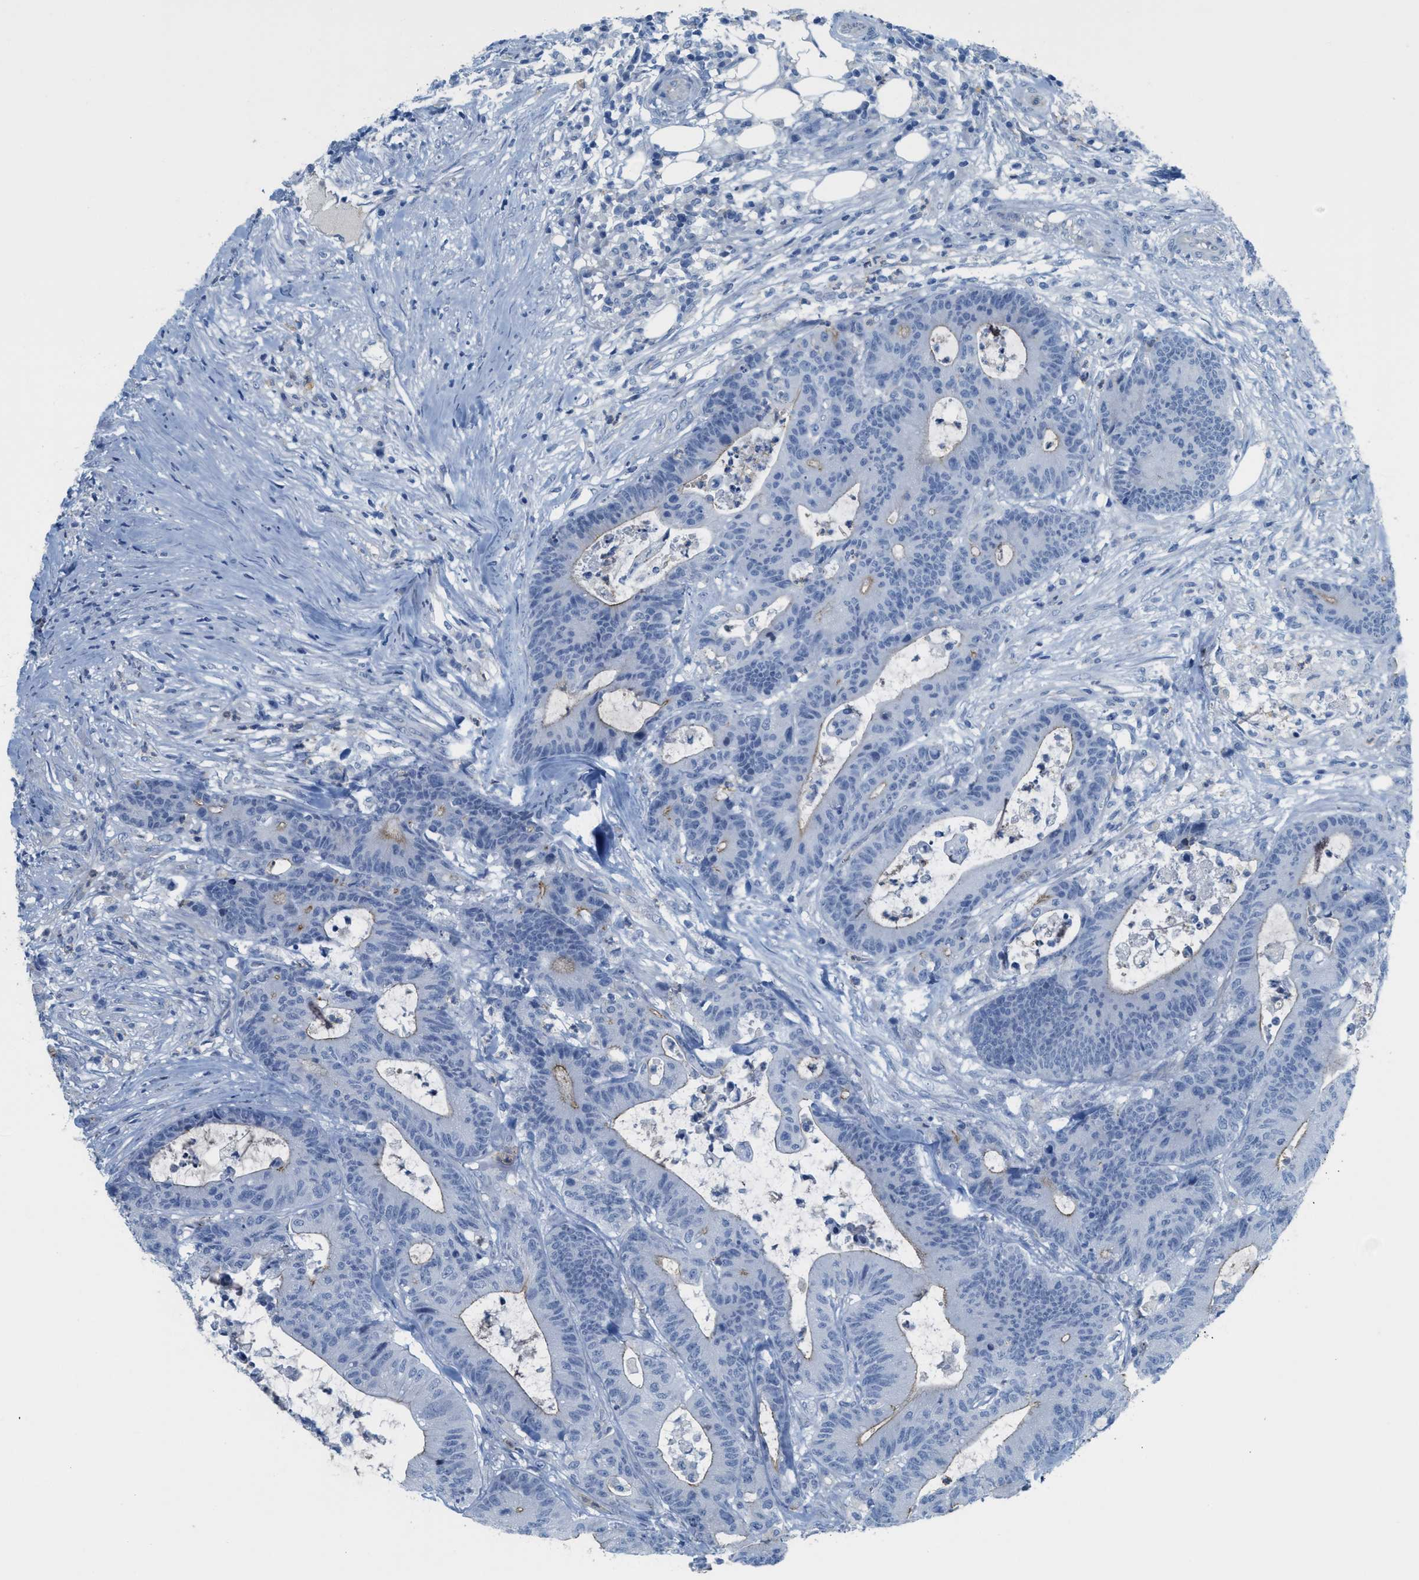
{"staining": {"intensity": "weak", "quantity": "<25%", "location": "cytoplasmic/membranous"}, "tissue": "colorectal cancer", "cell_type": "Tumor cells", "image_type": "cancer", "snomed": [{"axis": "morphology", "description": "Adenocarcinoma, NOS"}, {"axis": "topography", "description": "Colon"}], "caption": "A micrograph of human colorectal adenocarcinoma is negative for staining in tumor cells. (DAB (3,3'-diaminobenzidine) IHC, high magnification).", "gene": "CRB3", "patient": {"sex": "female", "age": 84}}